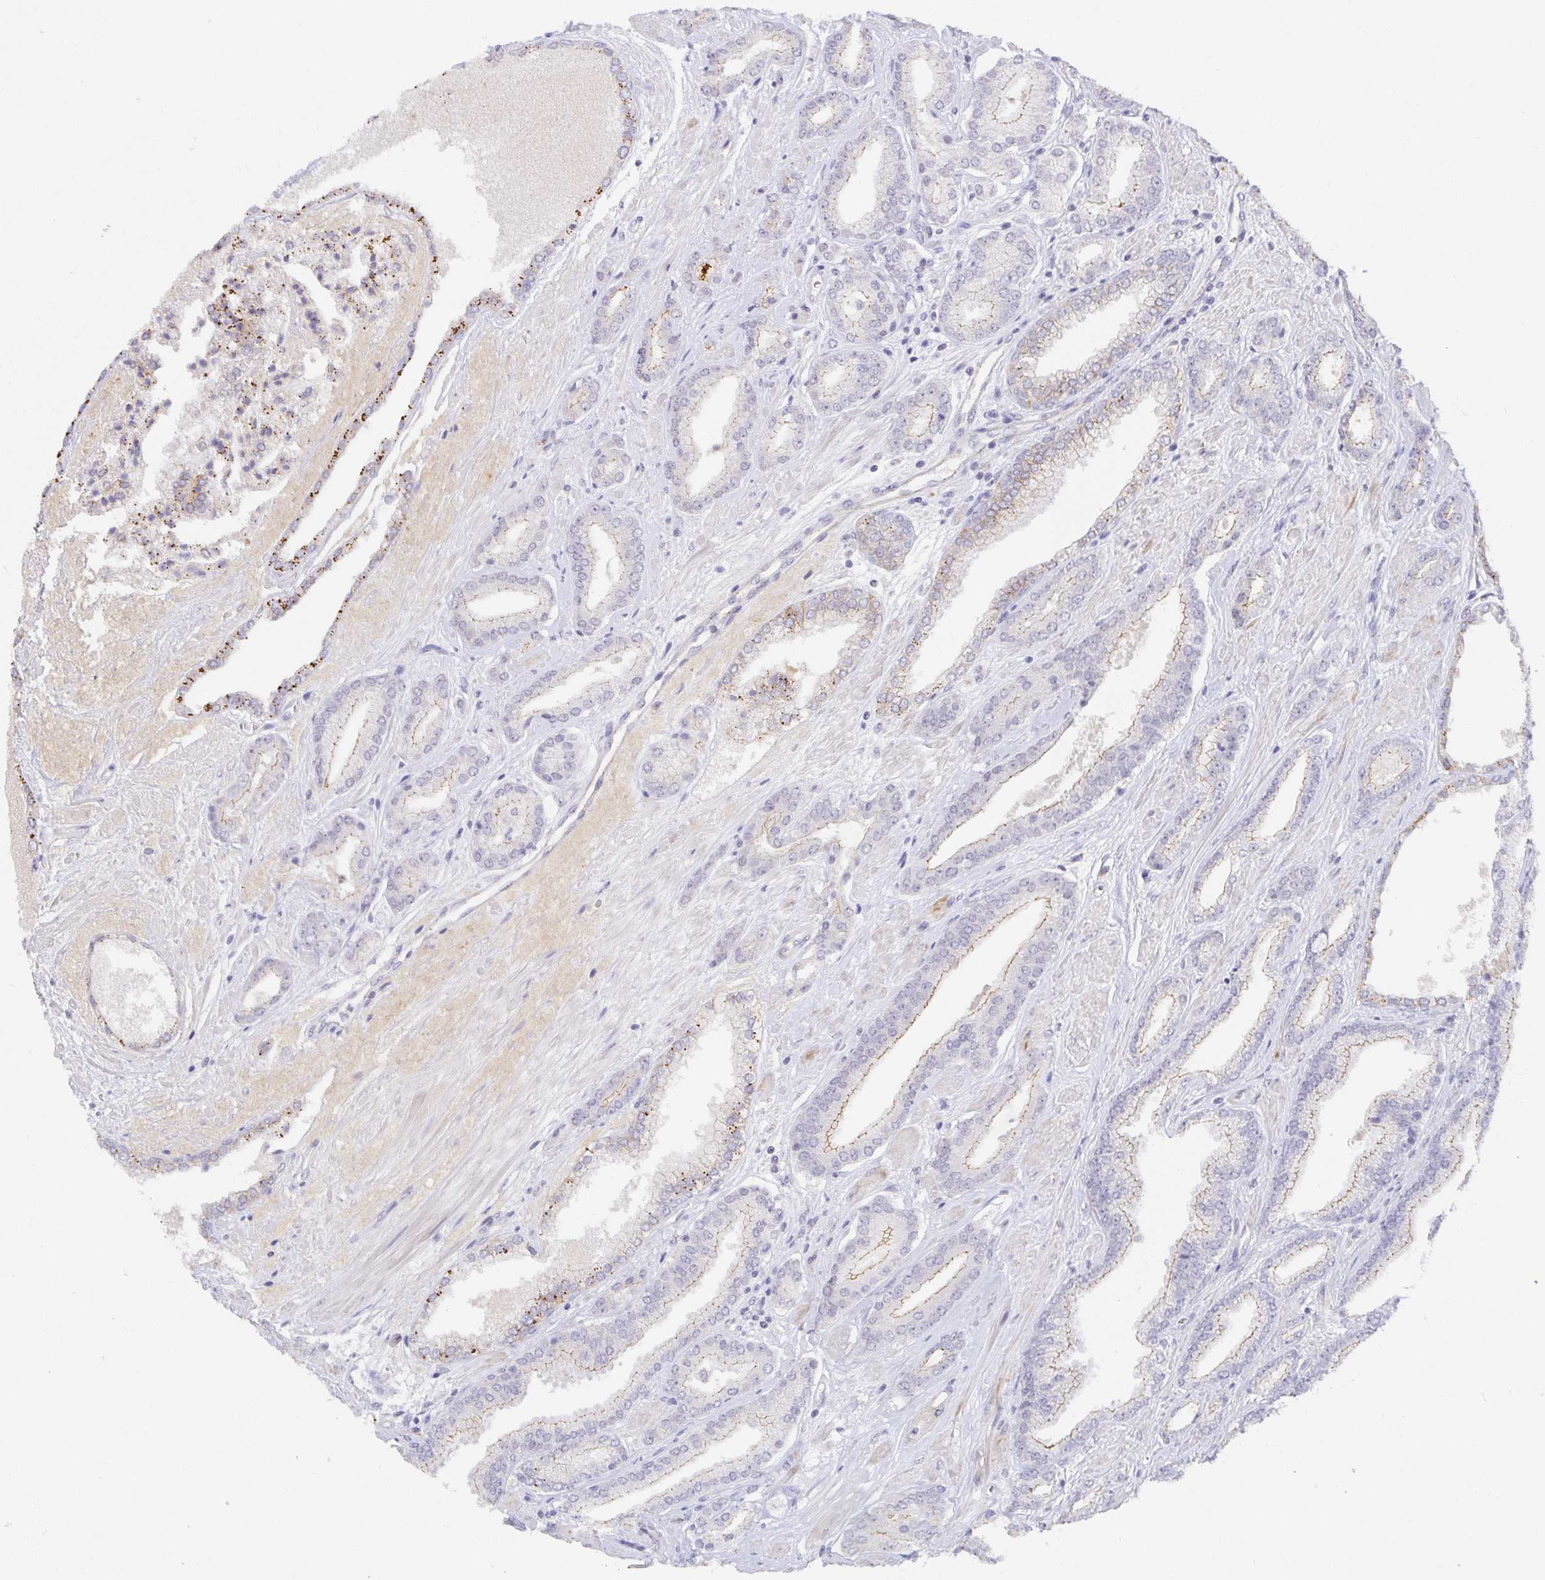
{"staining": {"intensity": "strong", "quantity": "<25%", "location": "cytoplasmic/membranous"}, "tissue": "prostate cancer", "cell_type": "Tumor cells", "image_type": "cancer", "snomed": [{"axis": "morphology", "description": "Adenocarcinoma, High grade"}, {"axis": "topography", "description": "Prostate"}], "caption": "Immunohistochemical staining of high-grade adenocarcinoma (prostate) displays medium levels of strong cytoplasmic/membranous positivity in approximately <25% of tumor cells.", "gene": "PDX1", "patient": {"sex": "male", "age": 56}}